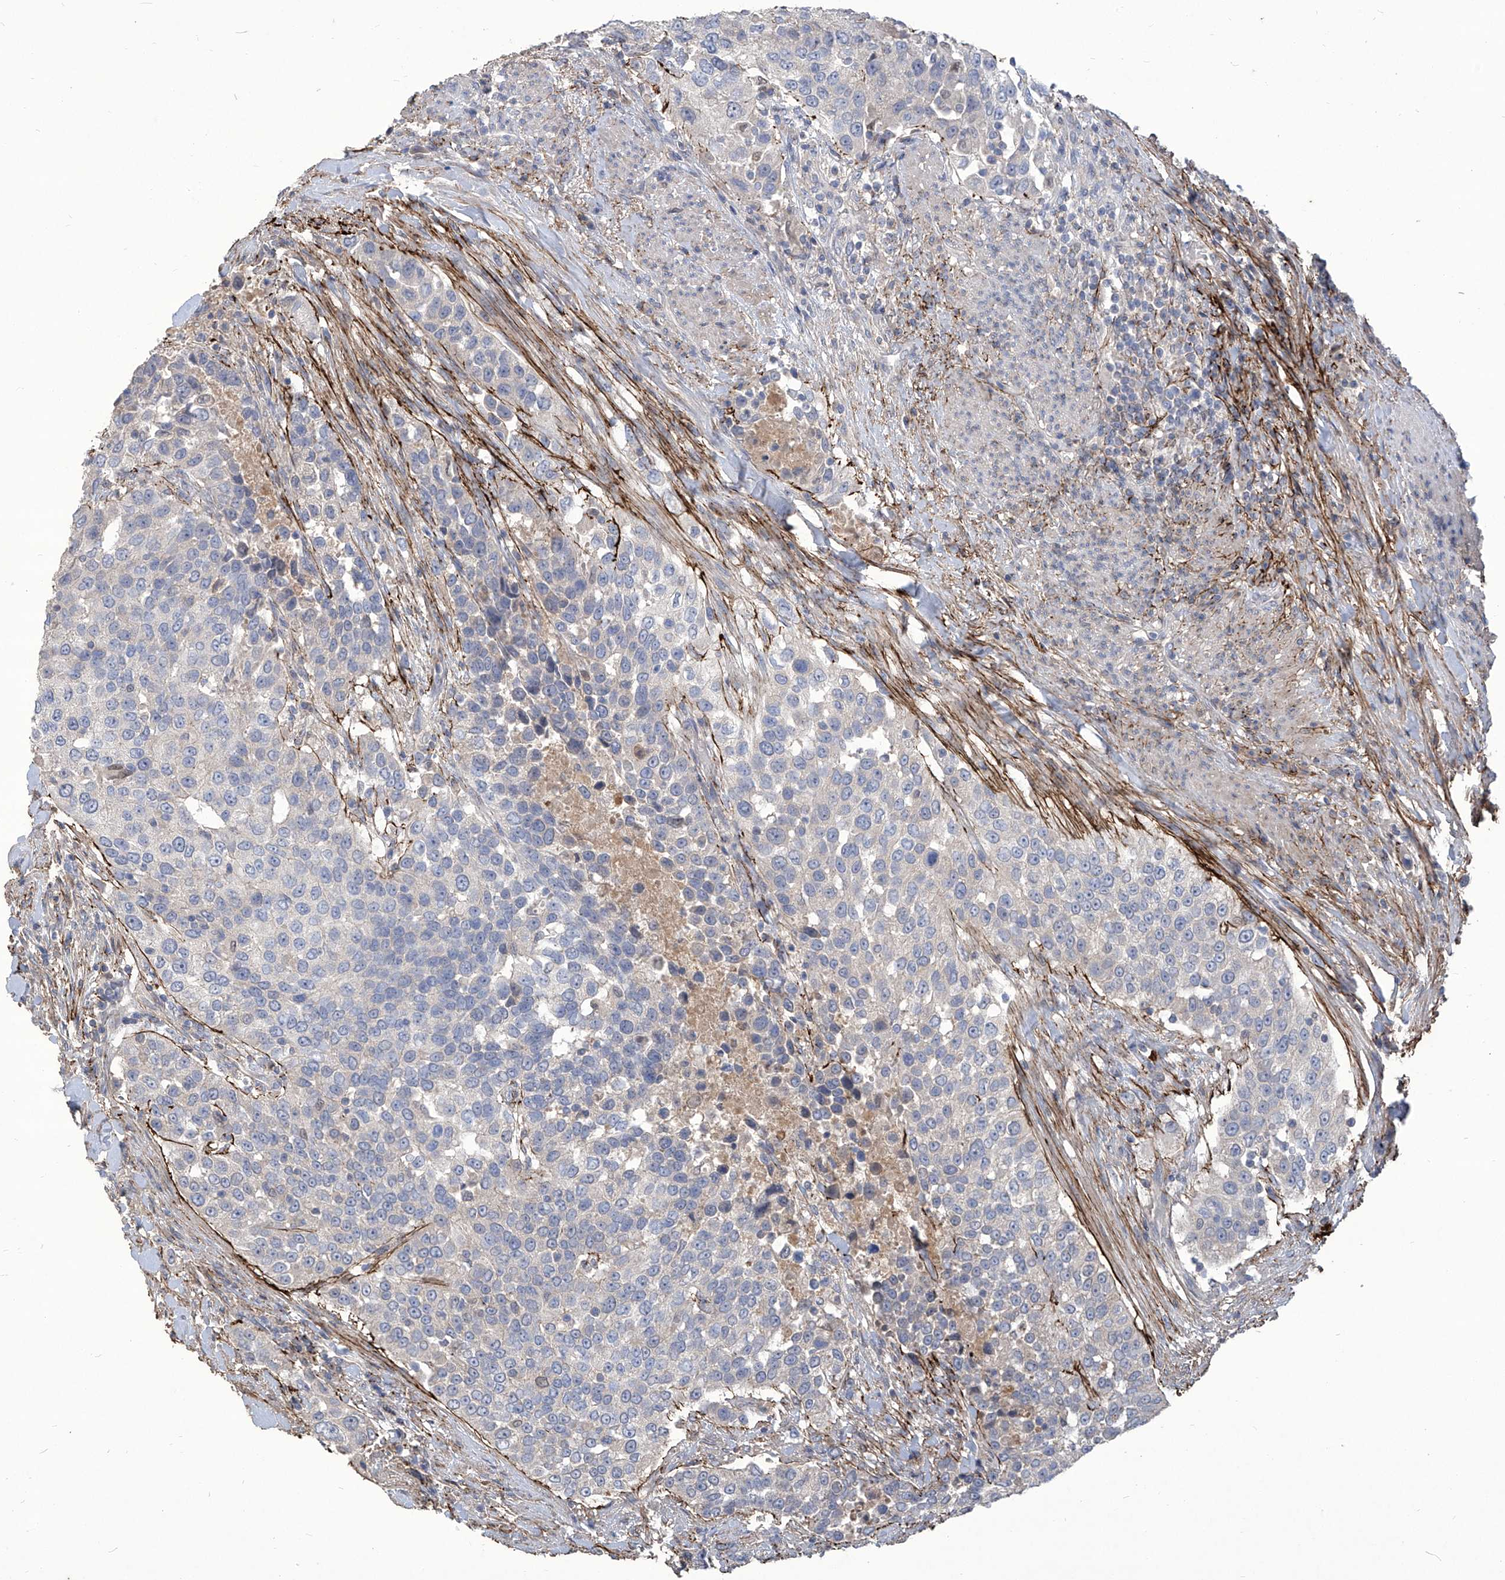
{"staining": {"intensity": "negative", "quantity": "none", "location": "none"}, "tissue": "urothelial cancer", "cell_type": "Tumor cells", "image_type": "cancer", "snomed": [{"axis": "morphology", "description": "Urothelial carcinoma, High grade"}, {"axis": "topography", "description": "Urinary bladder"}], "caption": "The immunohistochemistry (IHC) micrograph has no significant expression in tumor cells of urothelial cancer tissue.", "gene": "TXNIP", "patient": {"sex": "female", "age": 80}}